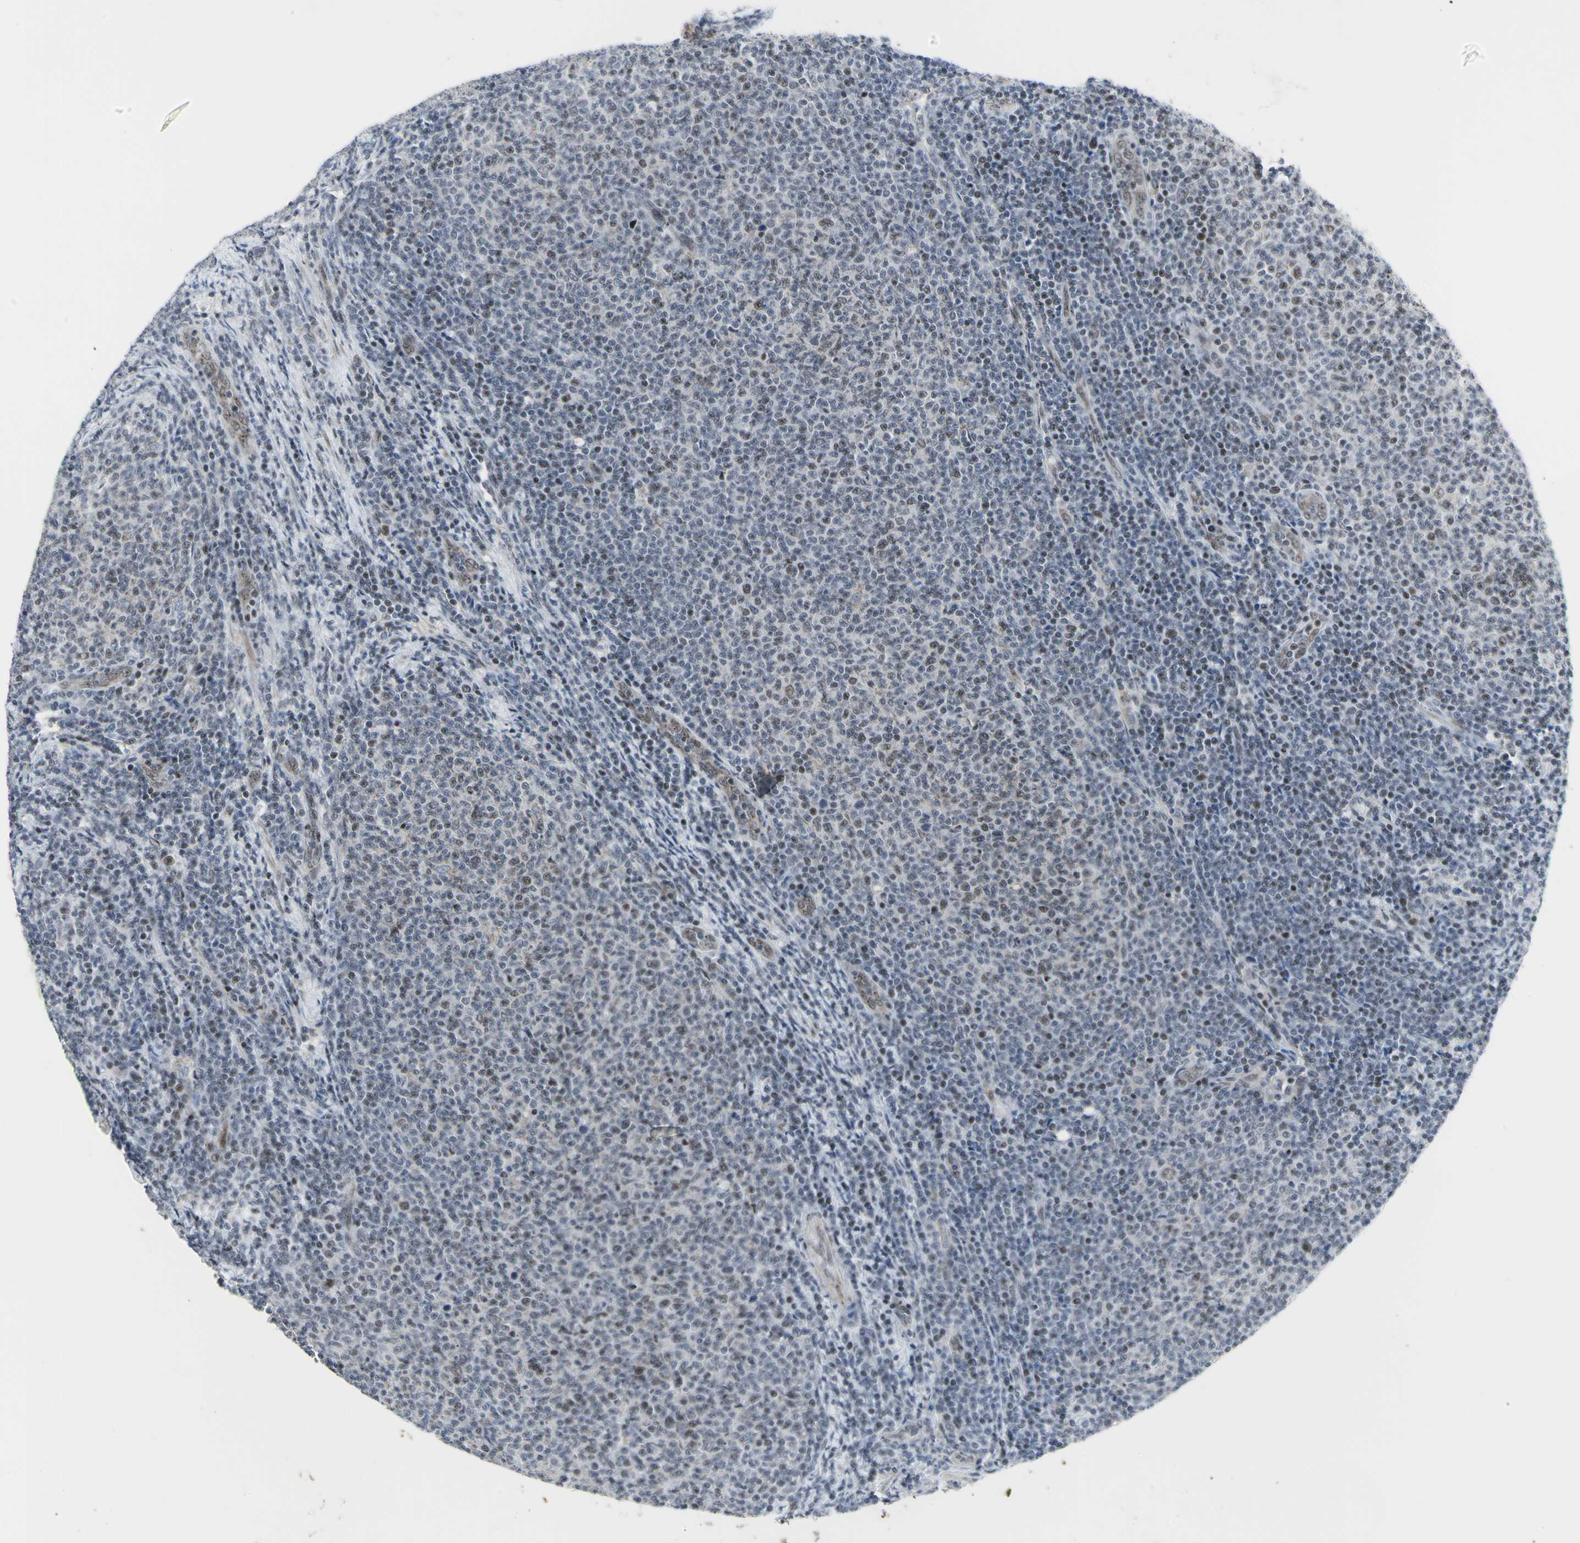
{"staining": {"intensity": "negative", "quantity": "none", "location": "none"}, "tissue": "lymphoma", "cell_type": "Tumor cells", "image_type": "cancer", "snomed": [{"axis": "morphology", "description": "Malignant lymphoma, non-Hodgkin's type, Low grade"}, {"axis": "topography", "description": "Lymph node"}], "caption": "Immunohistochemical staining of low-grade malignant lymphoma, non-Hodgkin's type reveals no significant positivity in tumor cells. (DAB (3,3'-diaminobenzidine) immunohistochemistry, high magnification).", "gene": "DHRS7B", "patient": {"sex": "male", "age": 66}}